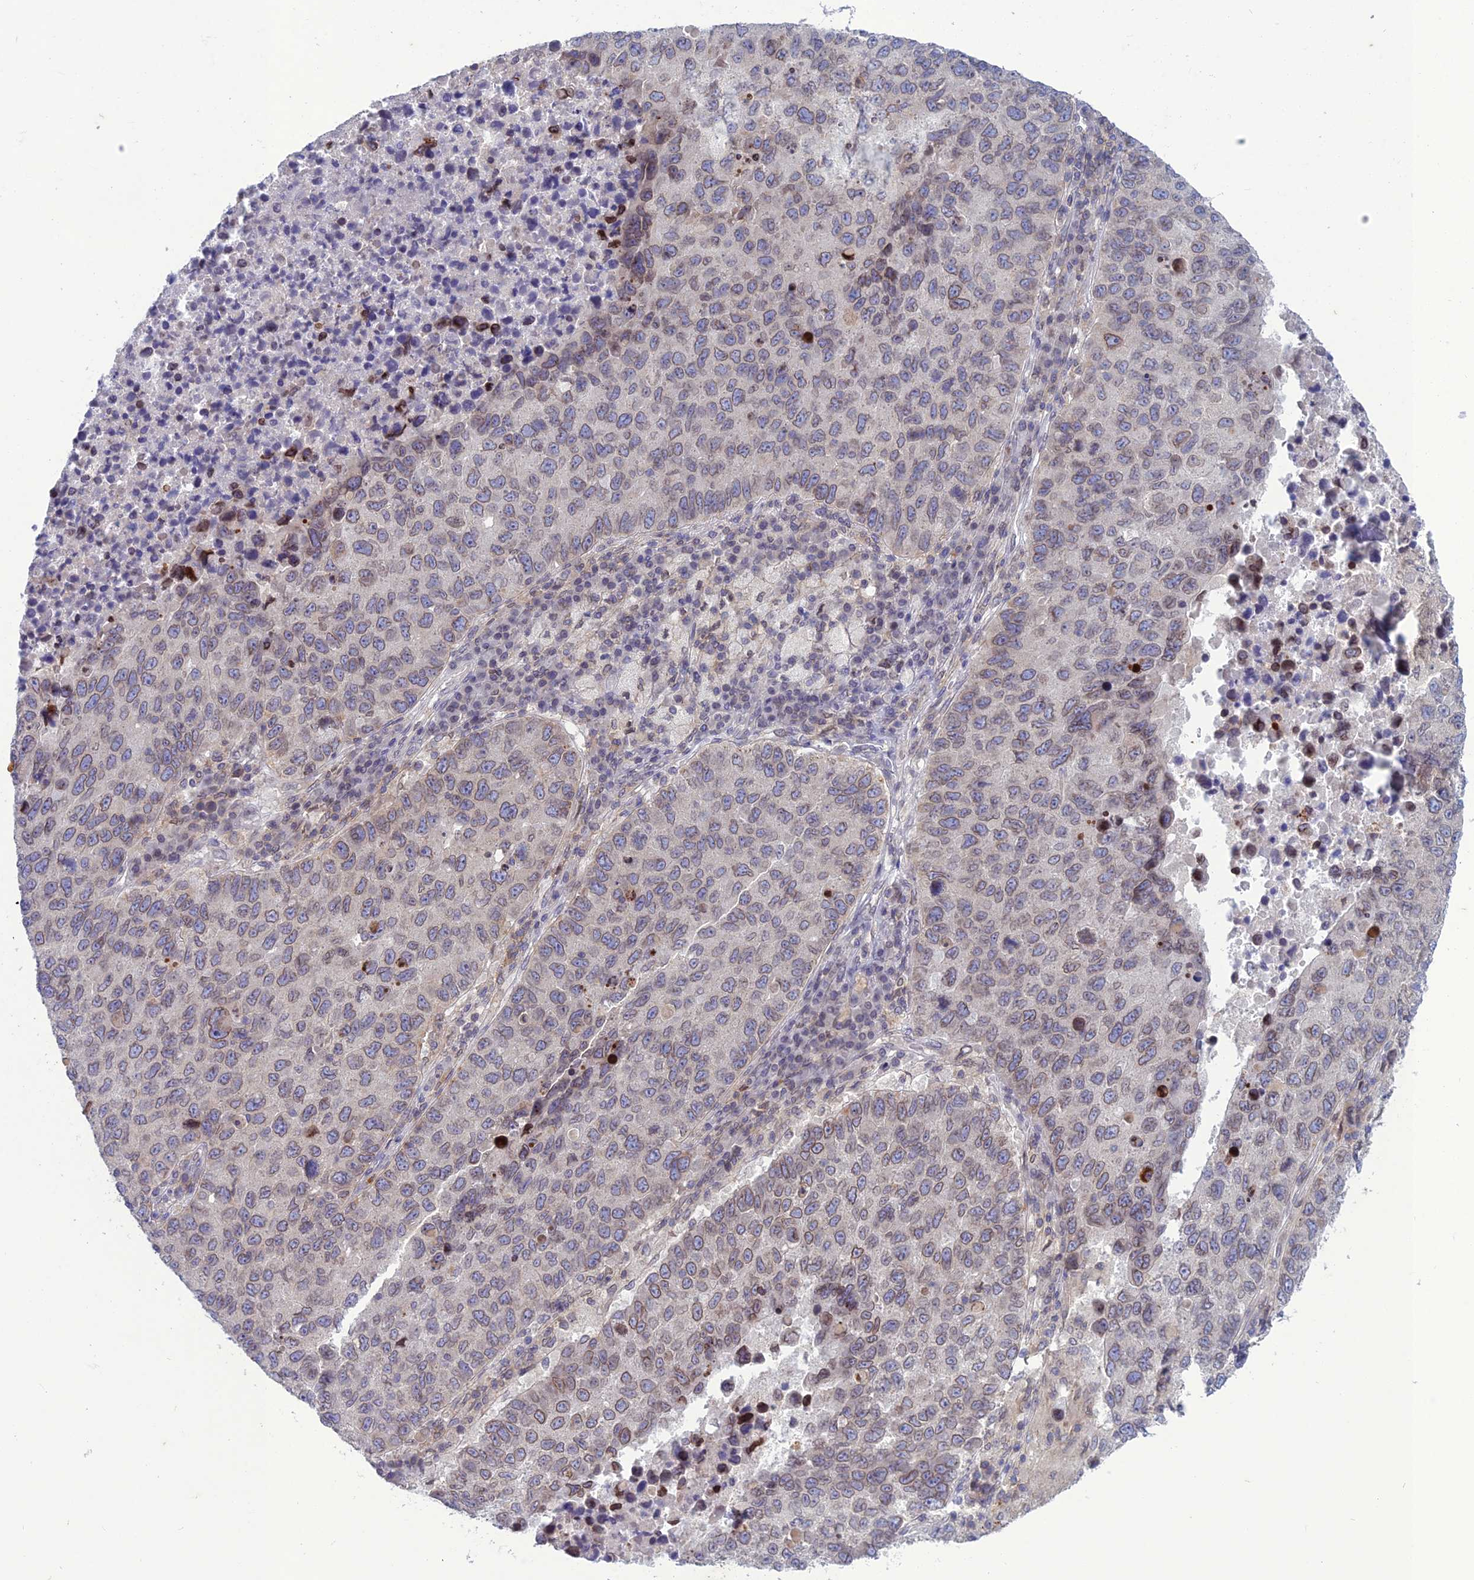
{"staining": {"intensity": "weak", "quantity": ">75%", "location": "cytoplasmic/membranous,nuclear"}, "tissue": "lung cancer", "cell_type": "Tumor cells", "image_type": "cancer", "snomed": [{"axis": "morphology", "description": "Squamous cell carcinoma, NOS"}, {"axis": "topography", "description": "Lung"}], "caption": "A photomicrograph showing weak cytoplasmic/membranous and nuclear expression in about >75% of tumor cells in squamous cell carcinoma (lung), as visualized by brown immunohistochemical staining.", "gene": "WDR46", "patient": {"sex": "male", "age": 73}}